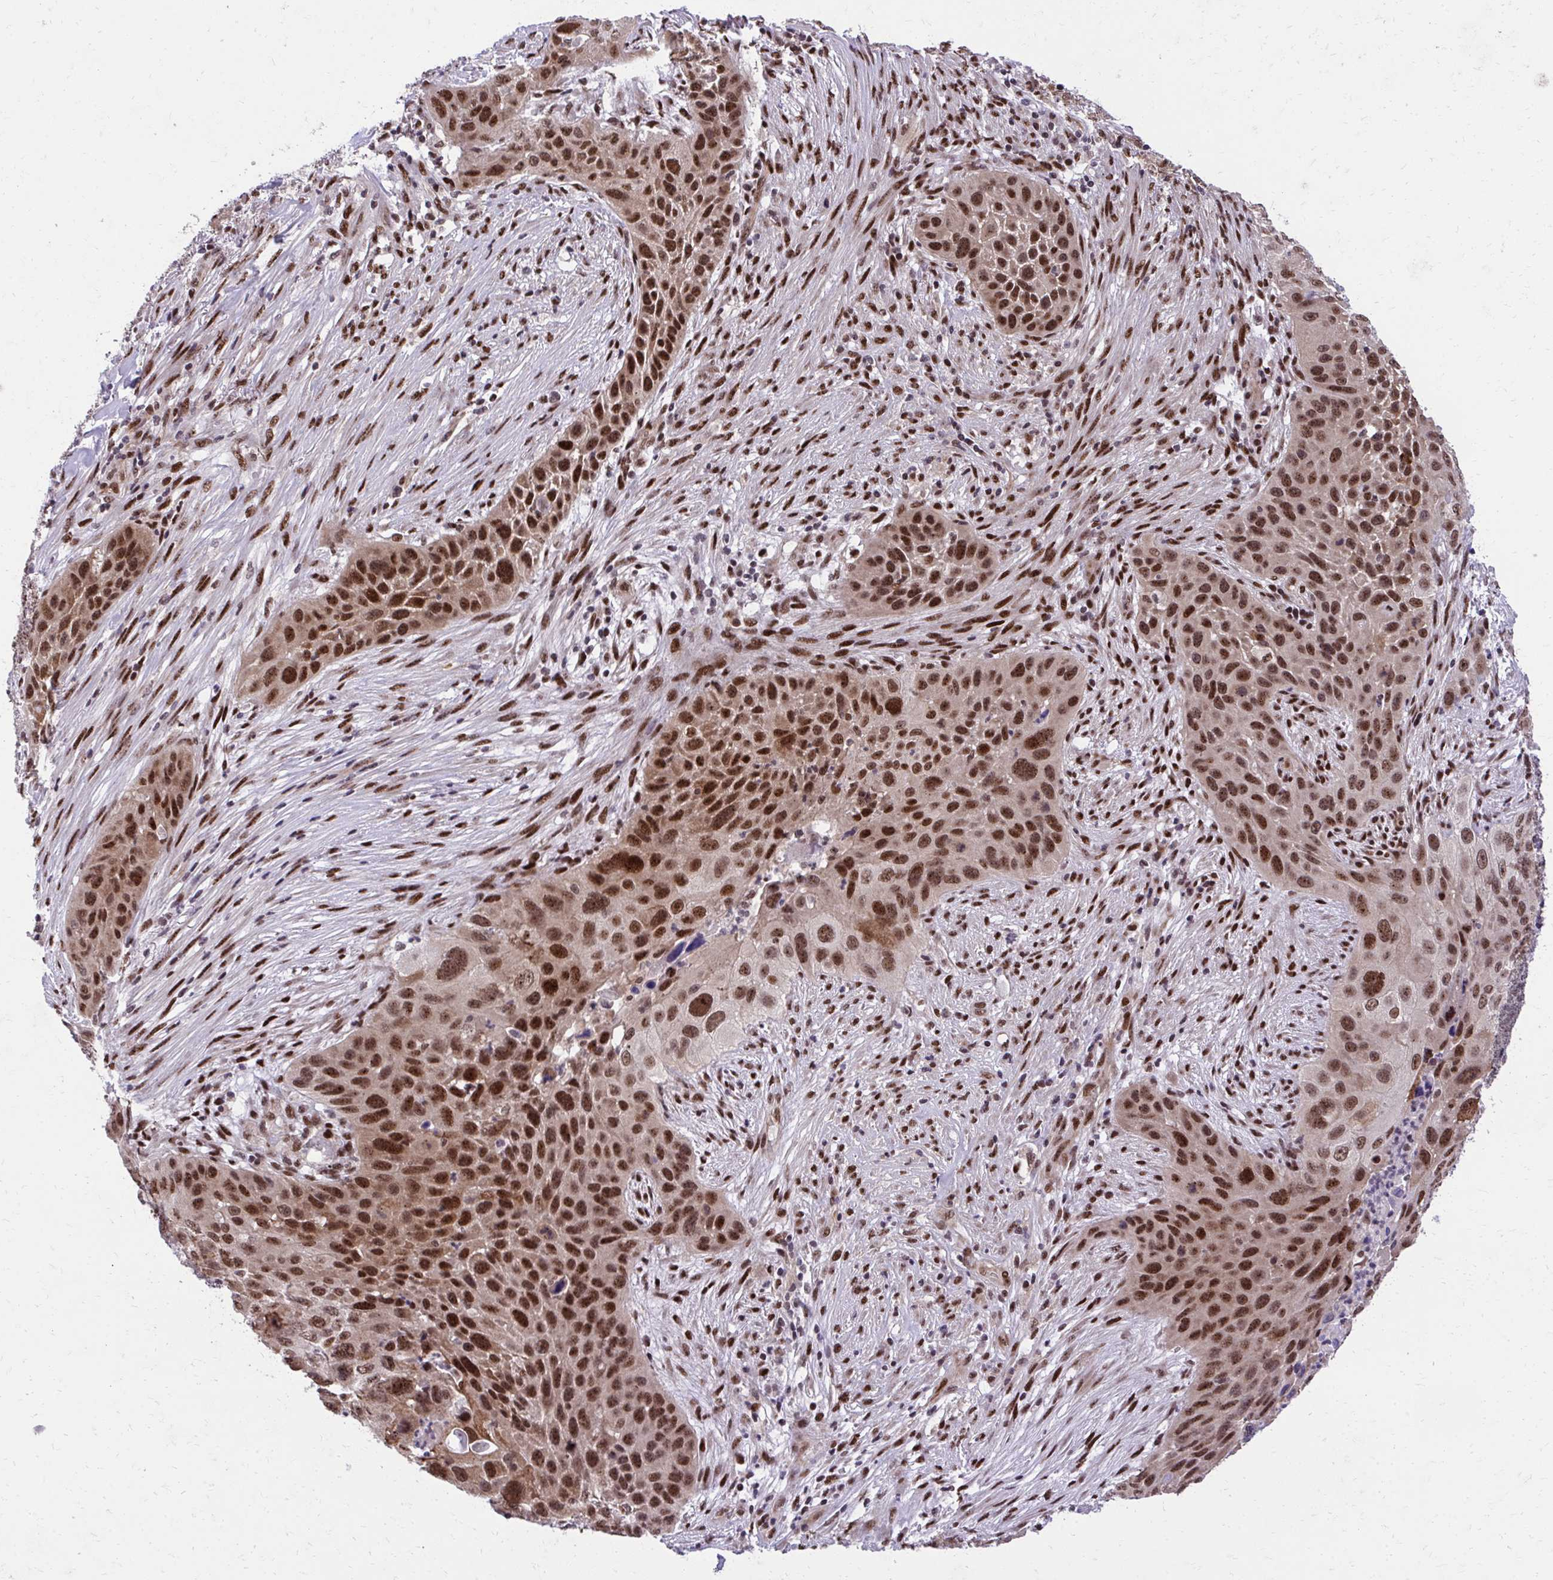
{"staining": {"intensity": "strong", "quantity": ">75%", "location": "cytoplasmic/membranous,nuclear"}, "tissue": "lung cancer", "cell_type": "Tumor cells", "image_type": "cancer", "snomed": [{"axis": "morphology", "description": "Squamous cell carcinoma, NOS"}, {"axis": "topography", "description": "Lung"}], "caption": "This is a micrograph of immunohistochemistry staining of lung cancer, which shows strong expression in the cytoplasmic/membranous and nuclear of tumor cells.", "gene": "HOXA4", "patient": {"sex": "male", "age": 63}}